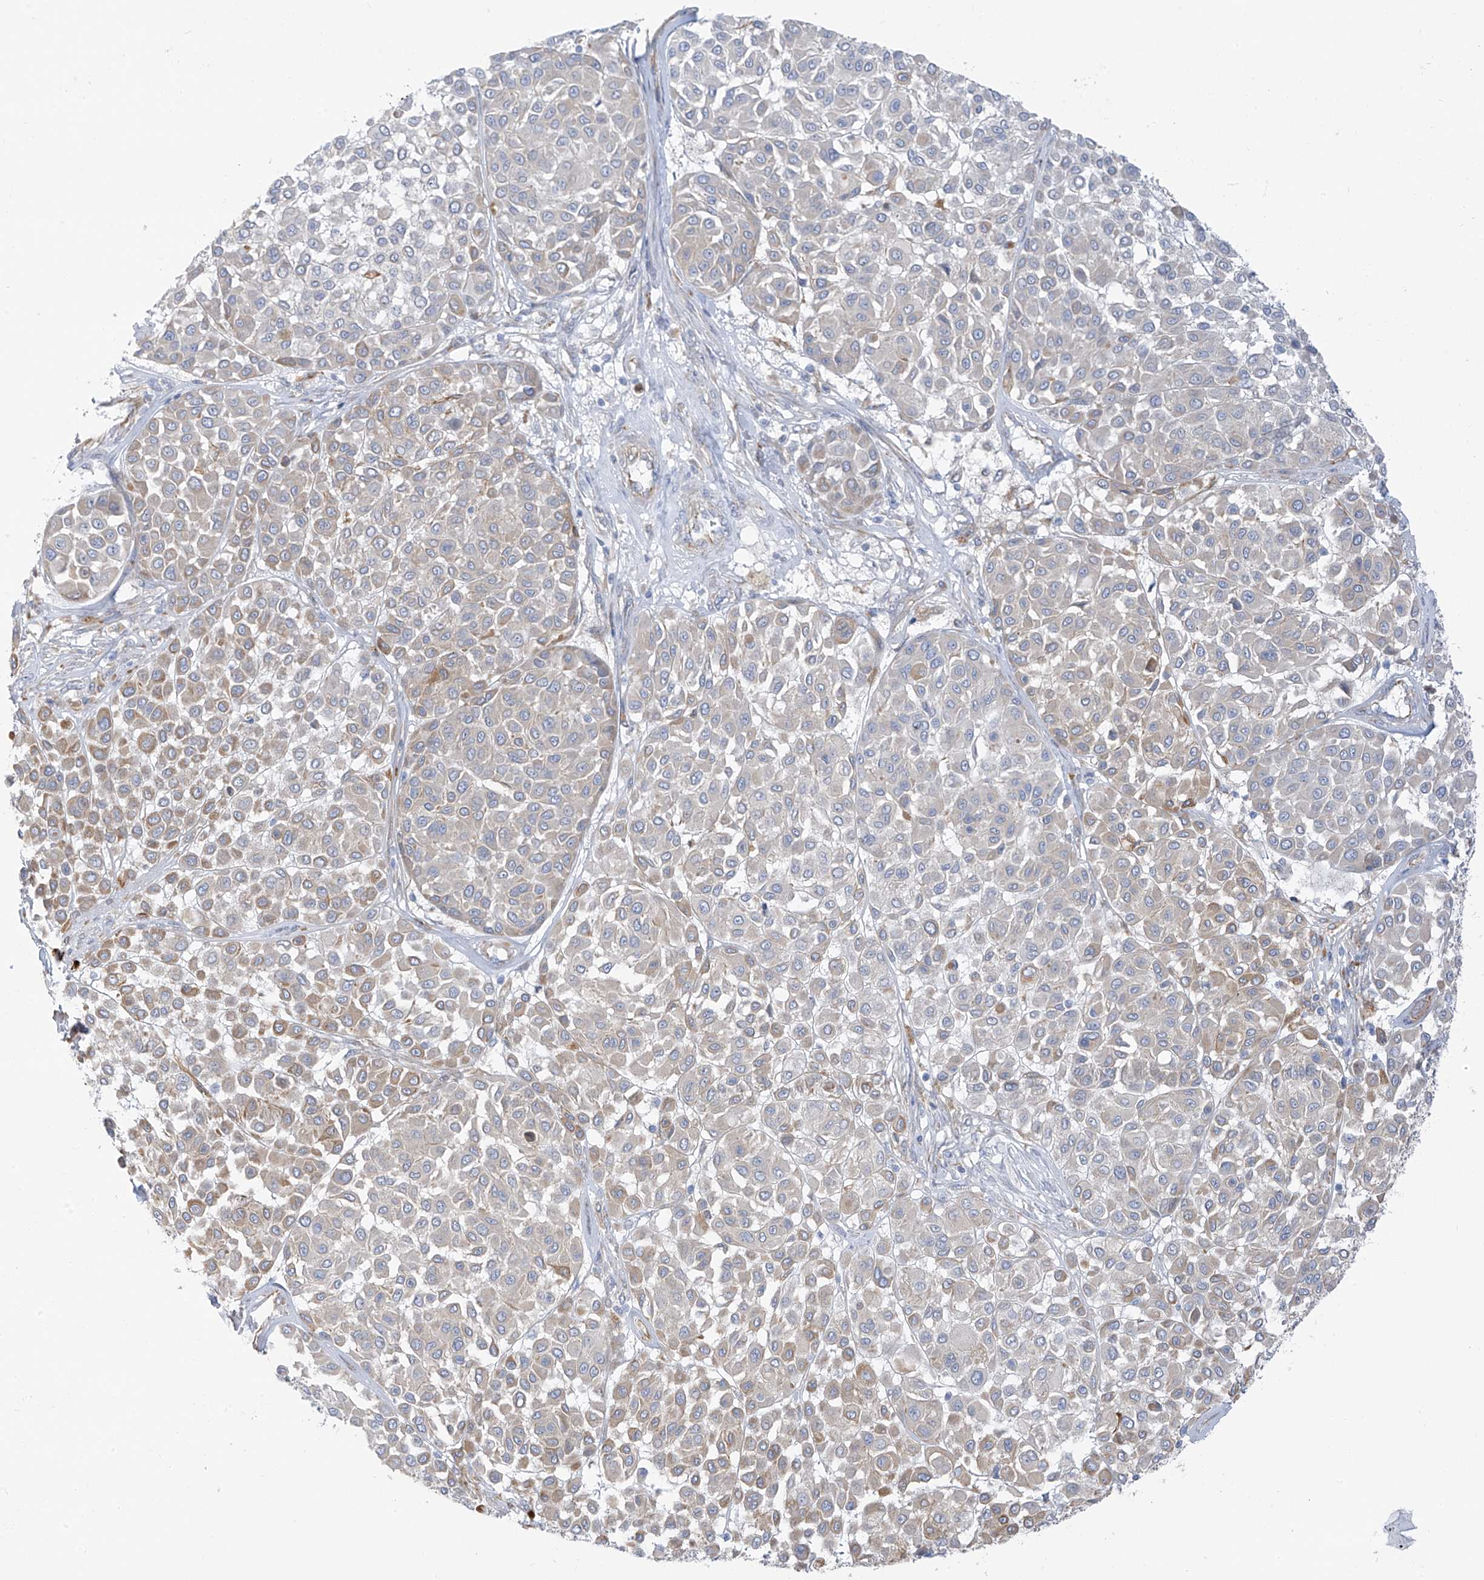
{"staining": {"intensity": "weak", "quantity": "25%-75%", "location": "cytoplasmic/membranous"}, "tissue": "melanoma", "cell_type": "Tumor cells", "image_type": "cancer", "snomed": [{"axis": "morphology", "description": "Malignant melanoma, Metastatic site"}, {"axis": "topography", "description": "Soft tissue"}], "caption": "Immunohistochemistry (DAB (3,3'-diaminobenzidine)) staining of human melanoma reveals weak cytoplasmic/membranous protein expression in approximately 25%-75% of tumor cells. The staining was performed using DAB to visualize the protein expression in brown, while the nuclei were stained in blue with hematoxylin (Magnification: 20x).", "gene": "TAL2", "patient": {"sex": "male", "age": 41}}